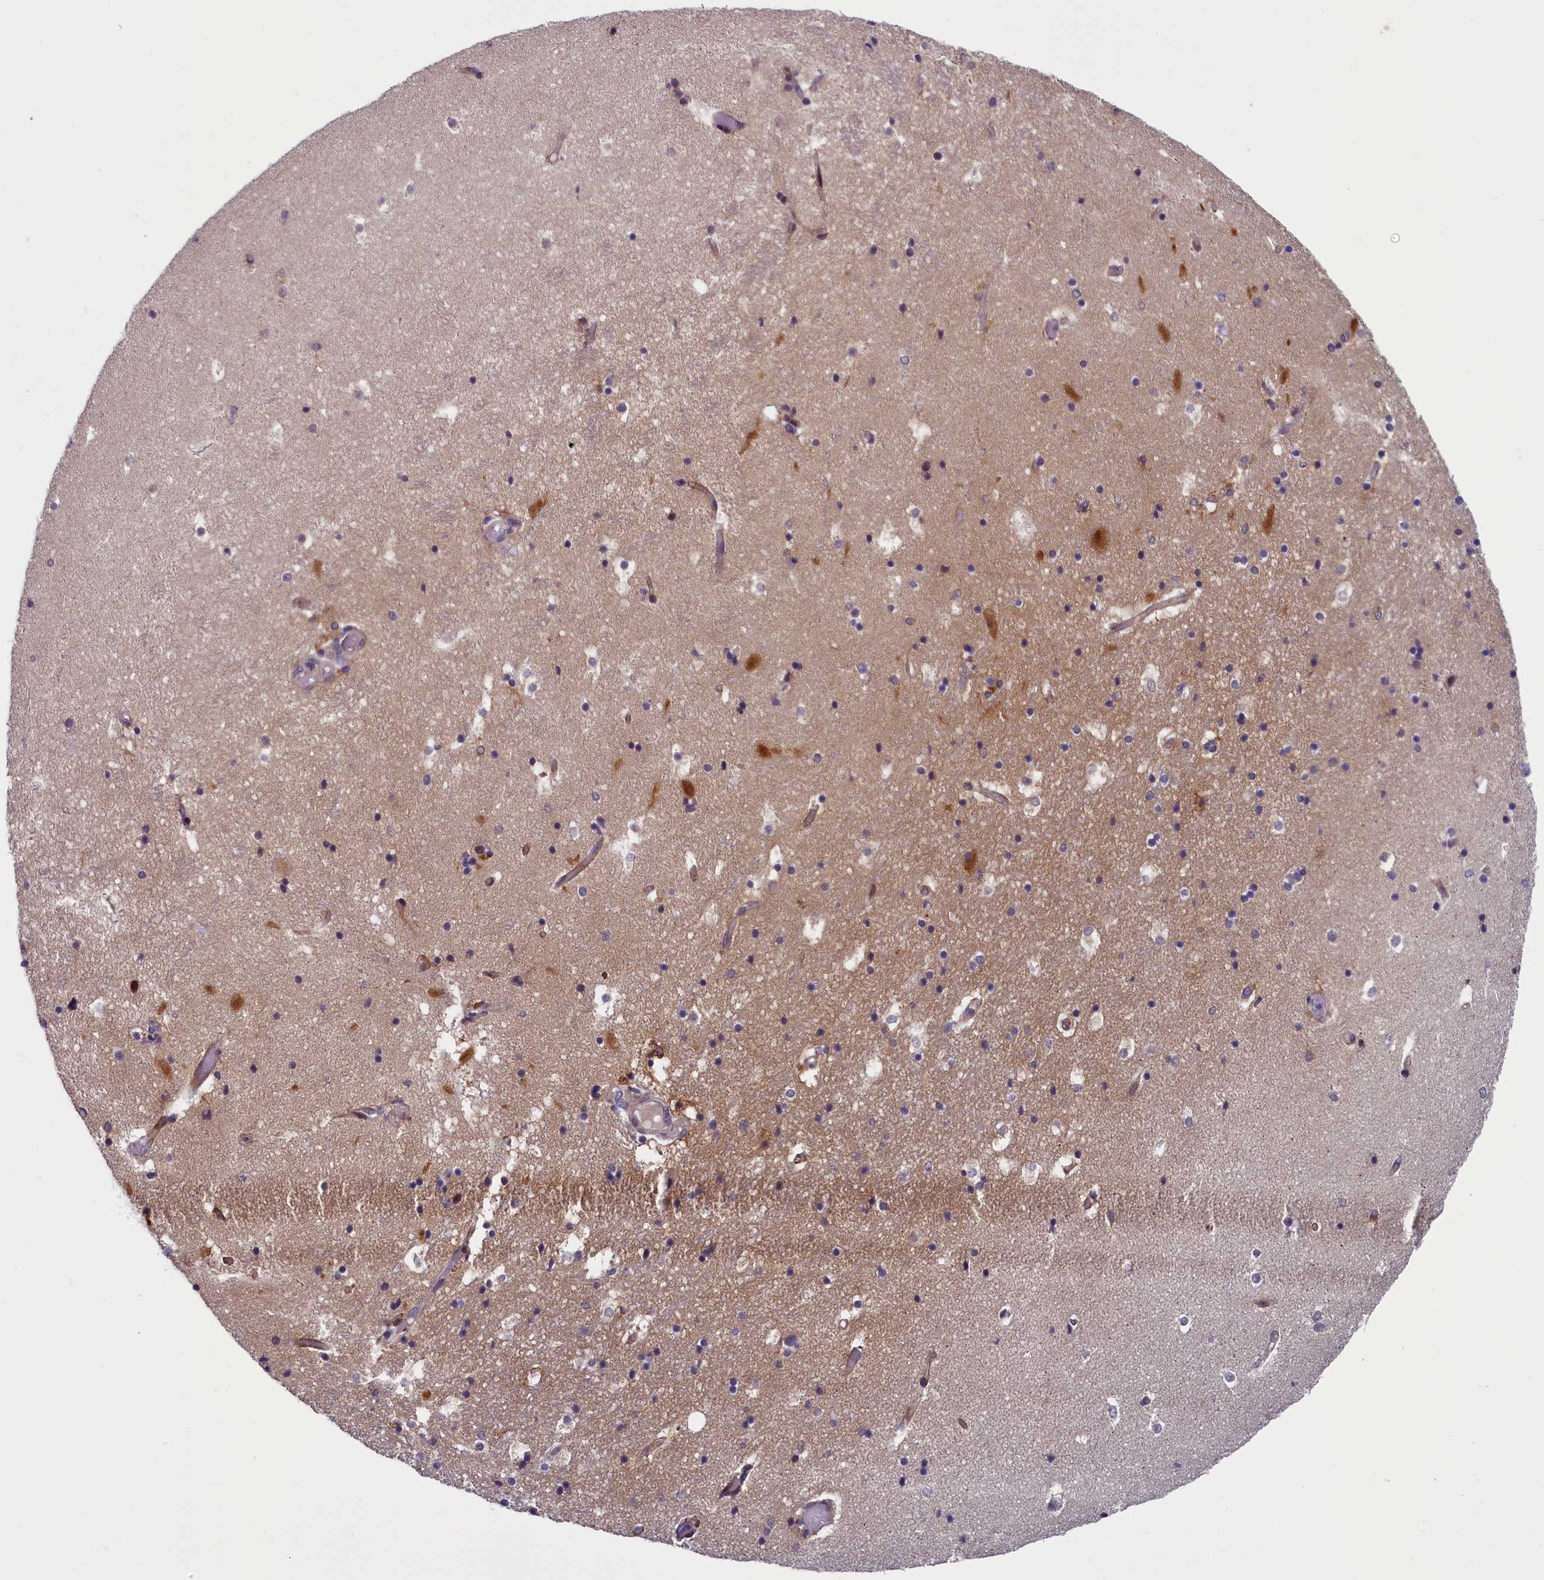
{"staining": {"intensity": "negative", "quantity": "none", "location": "none"}, "tissue": "hippocampus", "cell_type": "Glial cells", "image_type": "normal", "snomed": [{"axis": "morphology", "description": "Normal tissue, NOS"}, {"axis": "topography", "description": "Hippocampus"}], "caption": "A micrograph of hippocampus stained for a protein exhibits no brown staining in glial cells.", "gene": "ANKRD39", "patient": {"sex": "female", "age": 52}}